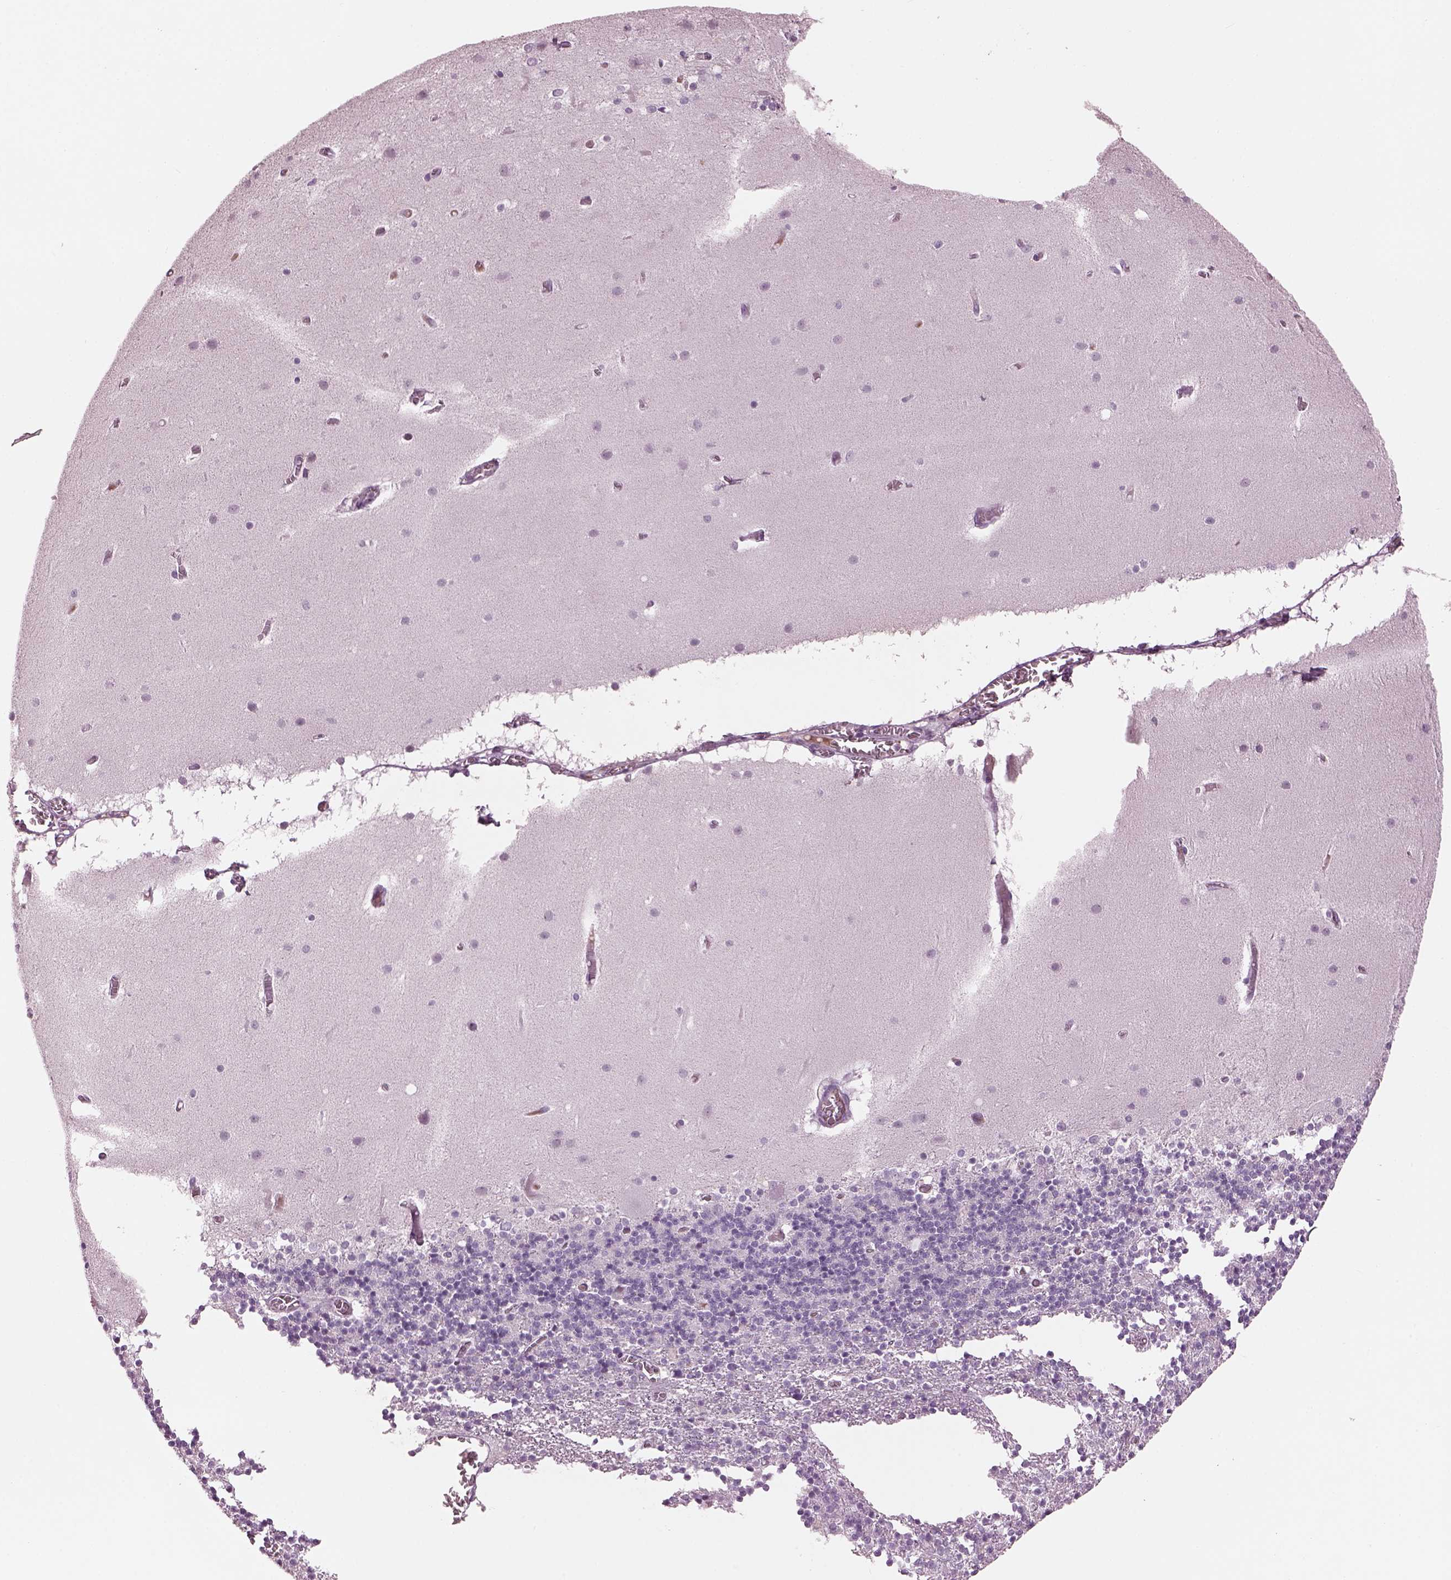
{"staining": {"intensity": "negative", "quantity": "none", "location": "none"}, "tissue": "cerebellum", "cell_type": "Cells in granular layer", "image_type": "normal", "snomed": [{"axis": "morphology", "description": "Normal tissue, NOS"}, {"axis": "topography", "description": "Cerebellum"}], "caption": "A high-resolution image shows immunohistochemistry (IHC) staining of benign cerebellum, which displays no significant staining in cells in granular layer. (DAB IHC visualized using brightfield microscopy, high magnification).", "gene": "CYLC1", "patient": {"sex": "male", "age": 70}}